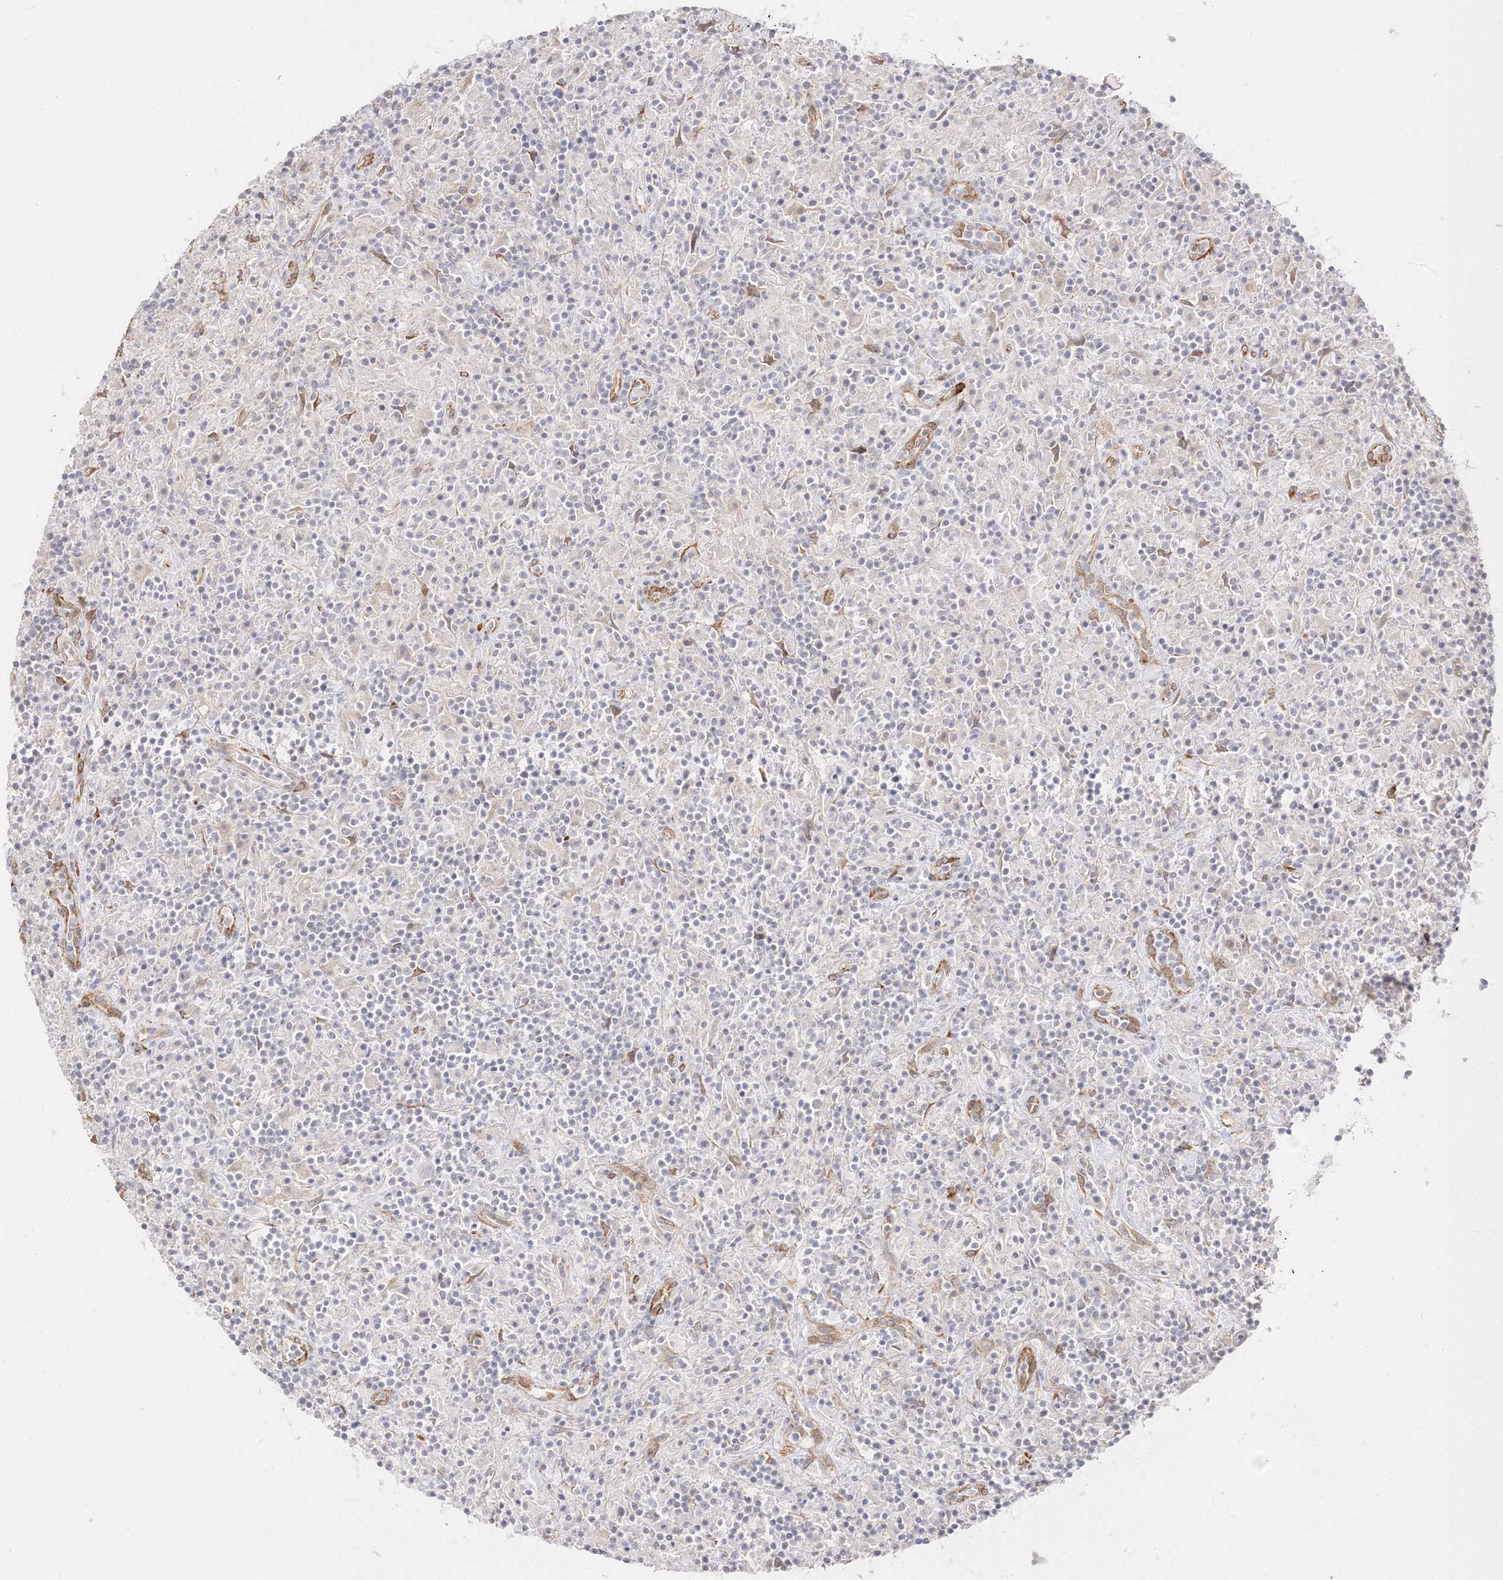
{"staining": {"intensity": "negative", "quantity": "none", "location": "none"}, "tissue": "lymphoma", "cell_type": "Tumor cells", "image_type": "cancer", "snomed": [{"axis": "morphology", "description": "Hodgkin's disease, NOS"}, {"axis": "topography", "description": "Lymph node"}], "caption": "Immunohistochemistry (IHC) photomicrograph of human Hodgkin's disease stained for a protein (brown), which shows no expression in tumor cells. (Brightfield microscopy of DAB immunohistochemistry at high magnification).", "gene": "C2CD2", "patient": {"sex": "male", "age": 70}}